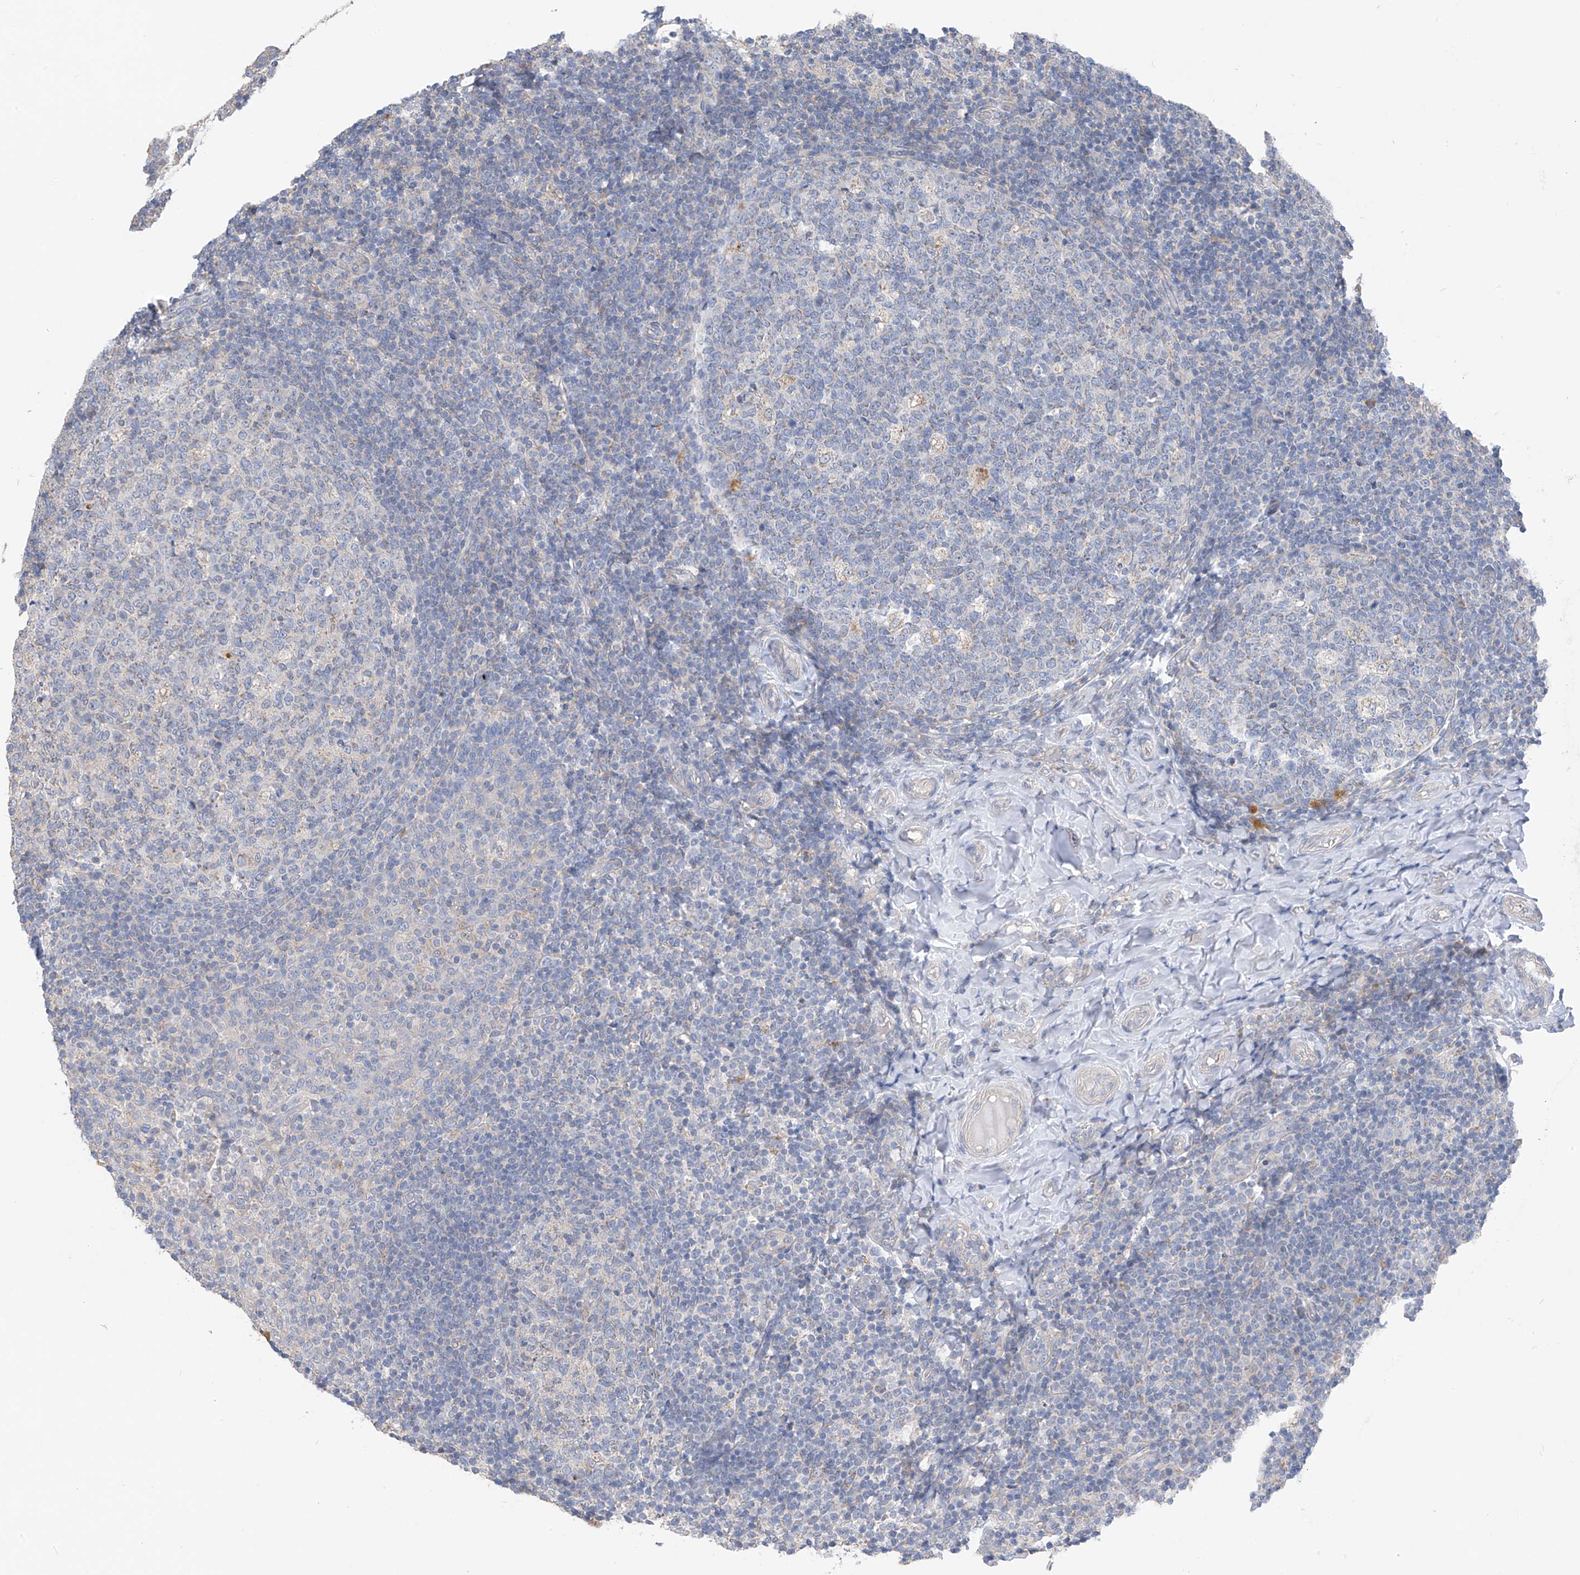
{"staining": {"intensity": "negative", "quantity": "none", "location": "none"}, "tissue": "tonsil", "cell_type": "Germinal center cells", "image_type": "normal", "snomed": [{"axis": "morphology", "description": "Normal tissue, NOS"}, {"axis": "topography", "description": "Tonsil"}], "caption": "Protein analysis of unremarkable tonsil displays no significant staining in germinal center cells. (DAB (3,3'-diaminobenzidine) immunohistochemistry (IHC) visualized using brightfield microscopy, high magnification).", "gene": "SYN3", "patient": {"sex": "female", "age": 19}}